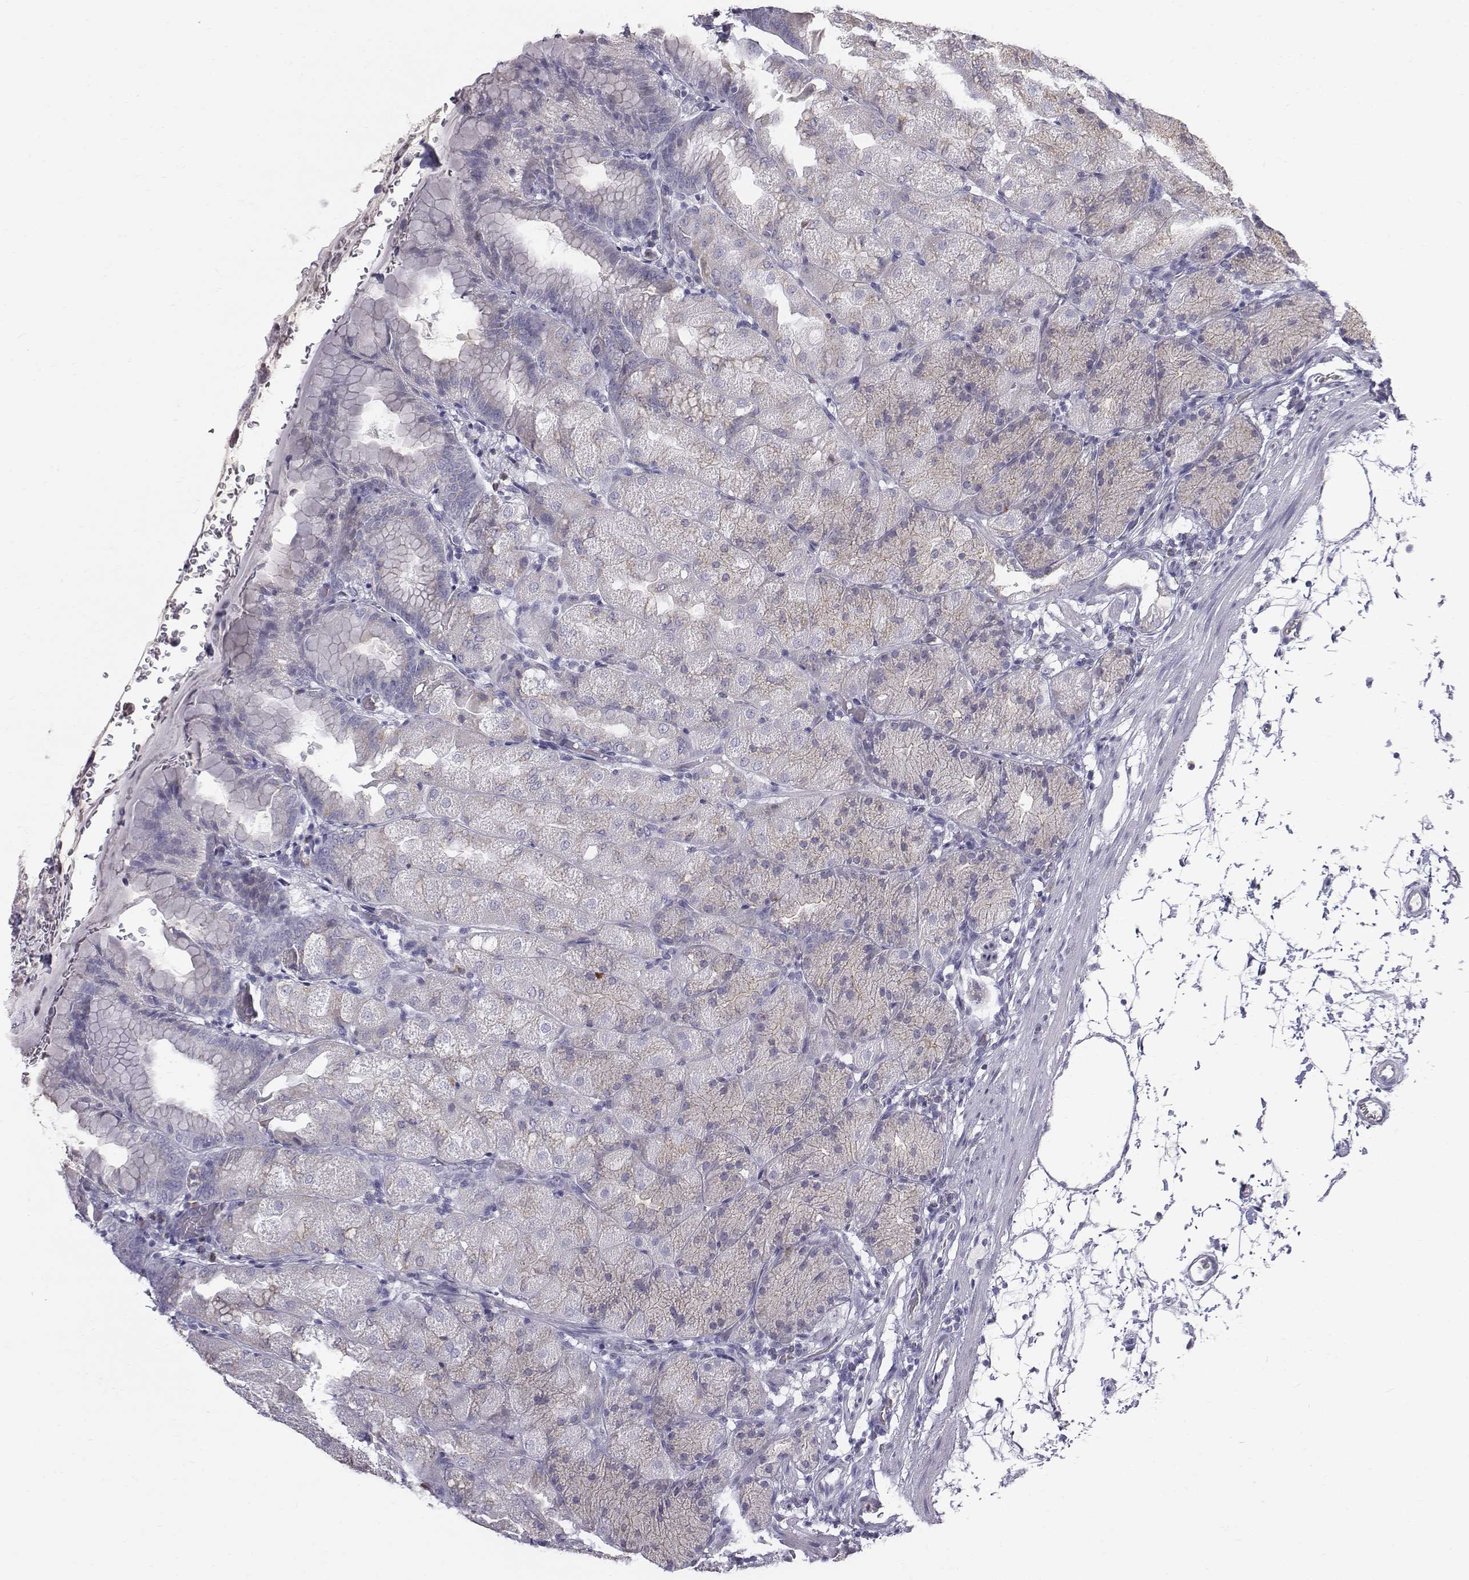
{"staining": {"intensity": "weak", "quantity": "<25%", "location": "cytoplasmic/membranous"}, "tissue": "stomach", "cell_type": "Glandular cells", "image_type": "normal", "snomed": [{"axis": "morphology", "description": "Normal tissue, NOS"}, {"axis": "topography", "description": "Stomach, upper"}, {"axis": "topography", "description": "Stomach"}, {"axis": "topography", "description": "Stomach, lower"}], "caption": "There is no significant staining in glandular cells of stomach.", "gene": "C6orf58", "patient": {"sex": "male", "age": 62}}